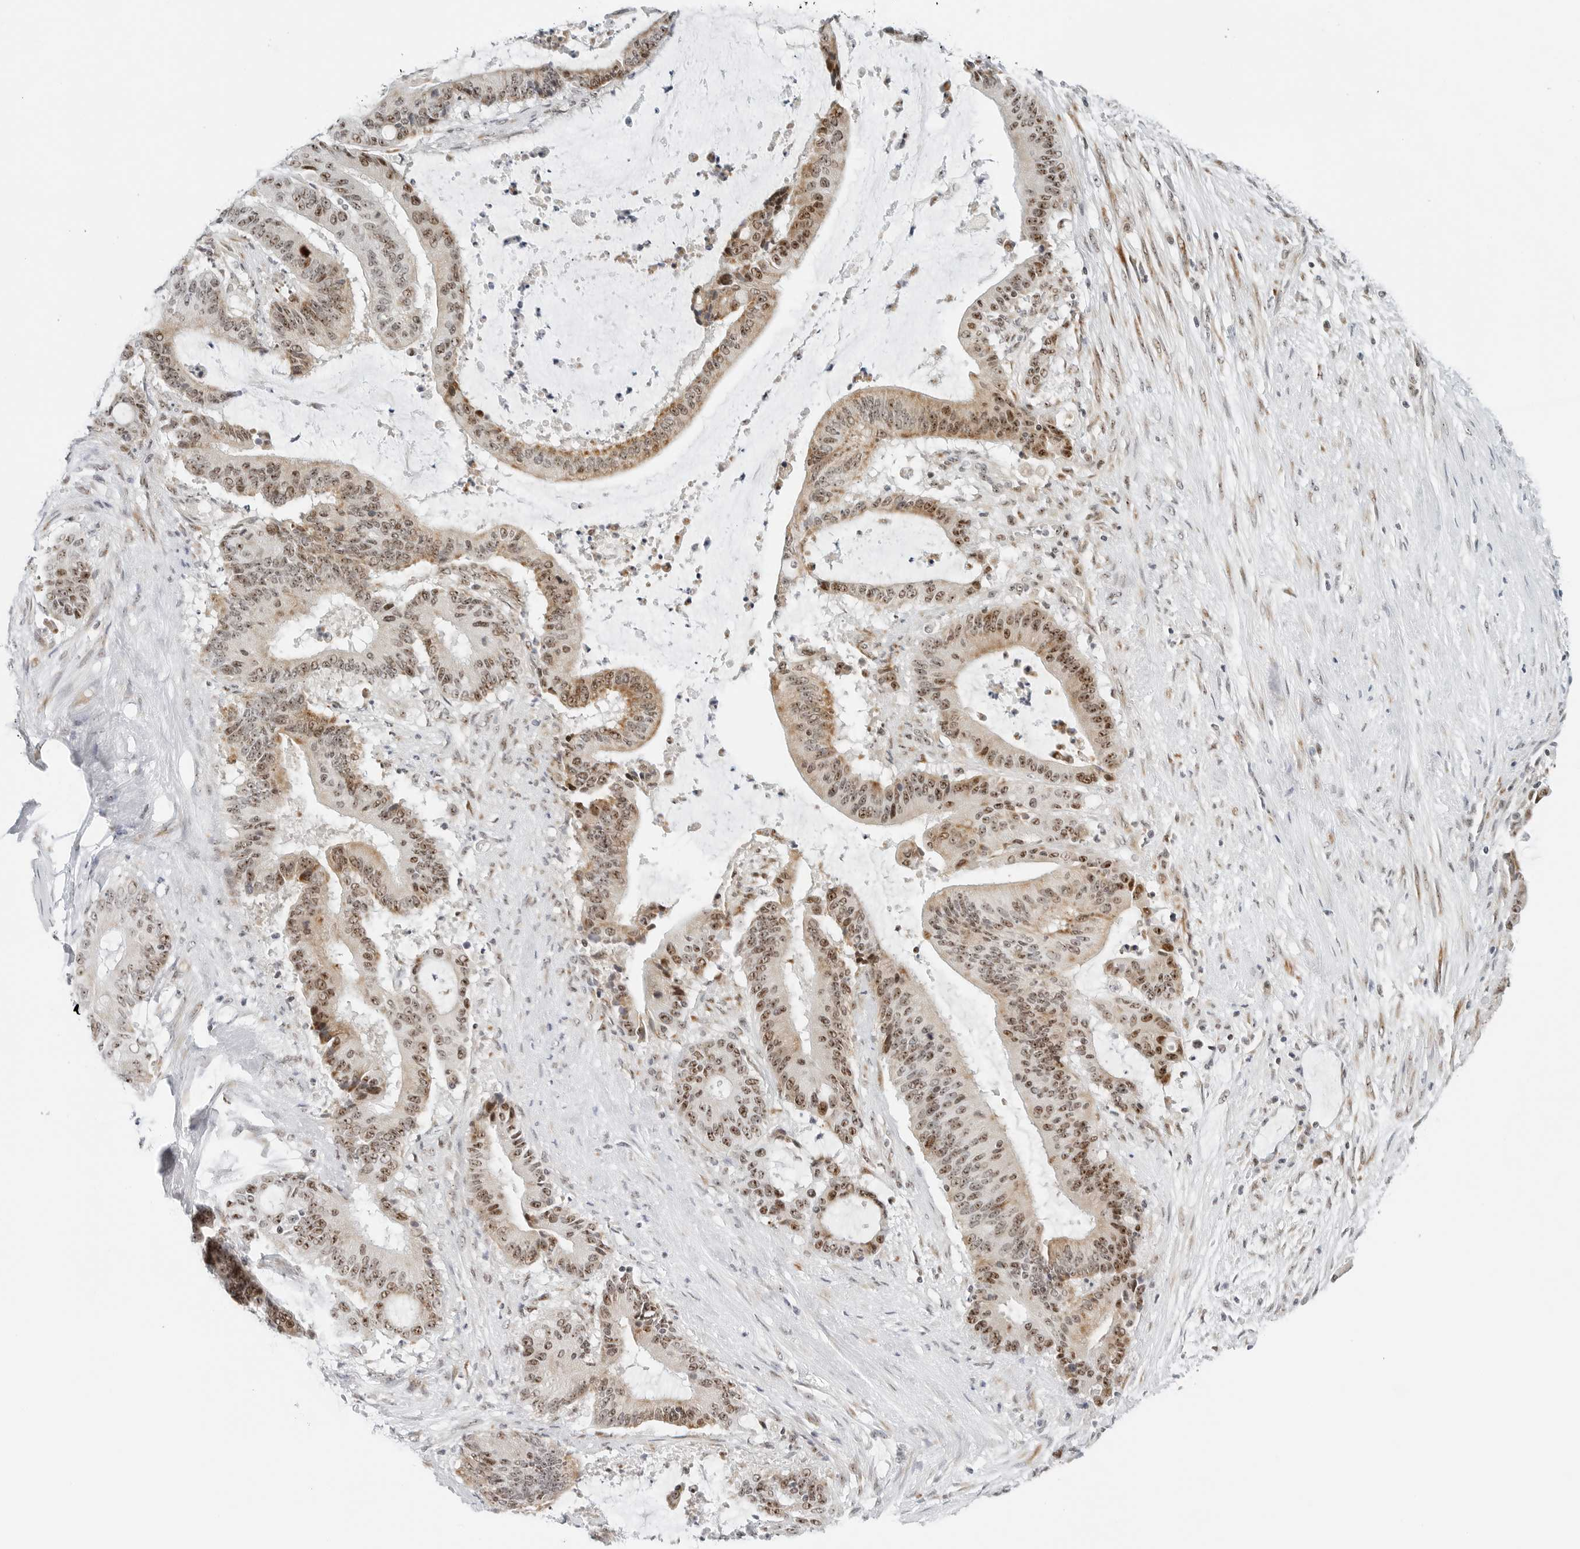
{"staining": {"intensity": "moderate", "quantity": ">75%", "location": "cytoplasmic/membranous,nuclear"}, "tissue": "liver cancer", "cell_type": "Tumor cells", "image_type": "cancer", "snomed": [{"axis": "morphology", "description": "Normal tissue, NOS"}, {"axis": "morphology", "description": "Cholangiocarcinoma"}, {"axis": "topography", "description": "Liver"}, {"axis": "topography", "description": "Peripheral nerve tissue"}], "caption": "A brown stain highlights moderate cytoplasmic/membranous and nuclear positivity of a protein in human cholangiocarcinoma (liver) tumor cells.", "gene": "RIMKLA", "patient": {"sex": "female", "age": 73}}